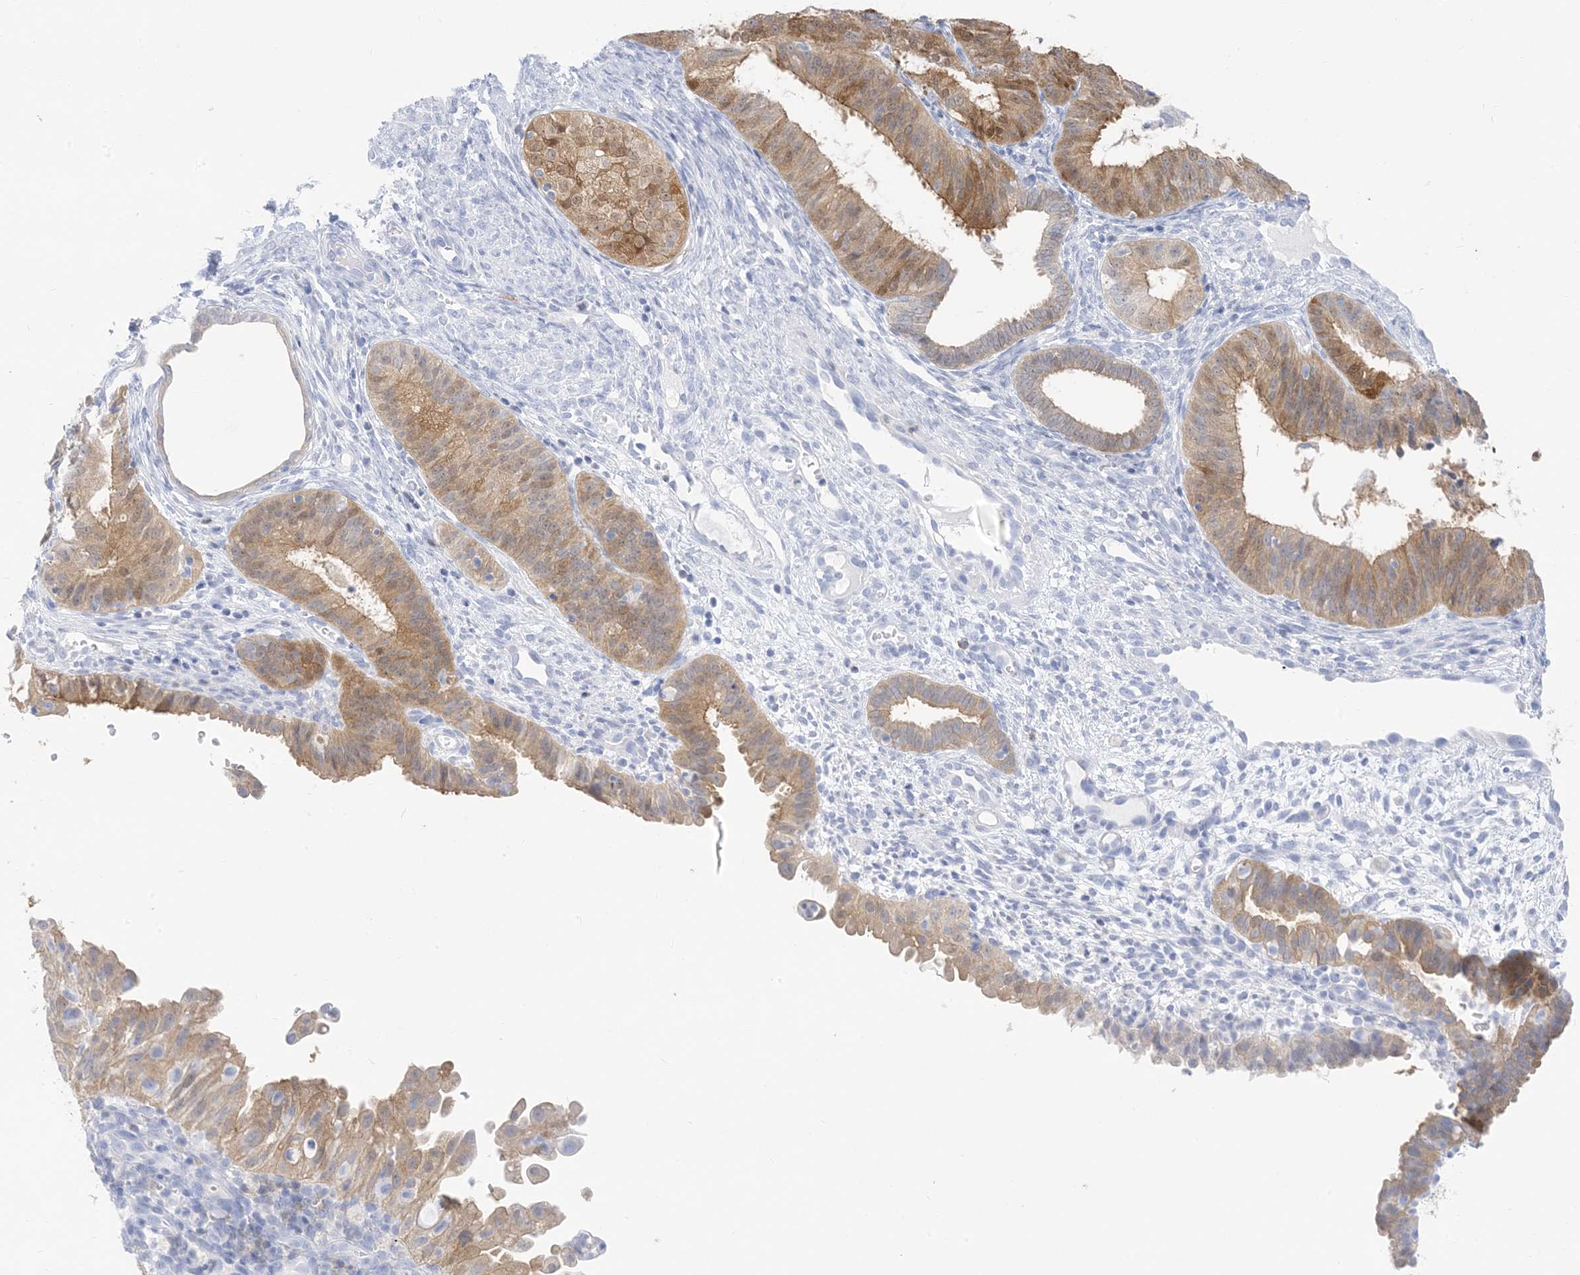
{"staining": {"intensity": "moderate", "quantity": ">75%", "location": "cytoplasmic/membranous"}, "tissue": "endometrial cancer", "cell_type": "Tumor cells", "image_type": "cancer", "snomed": [{"axis": "morphology", "description": "Adenocarcinoma, NOS"}, {"axis": "topography", "description": "Endometrium"}], "caption": "Immunohistochemical staining of endometrial cancer displays moderate cytoplasmic/membranous protein expression in about >75% of tumor cells.", "gene": "SH3YL1", "patient": {"sex": "female", "age": 51}}